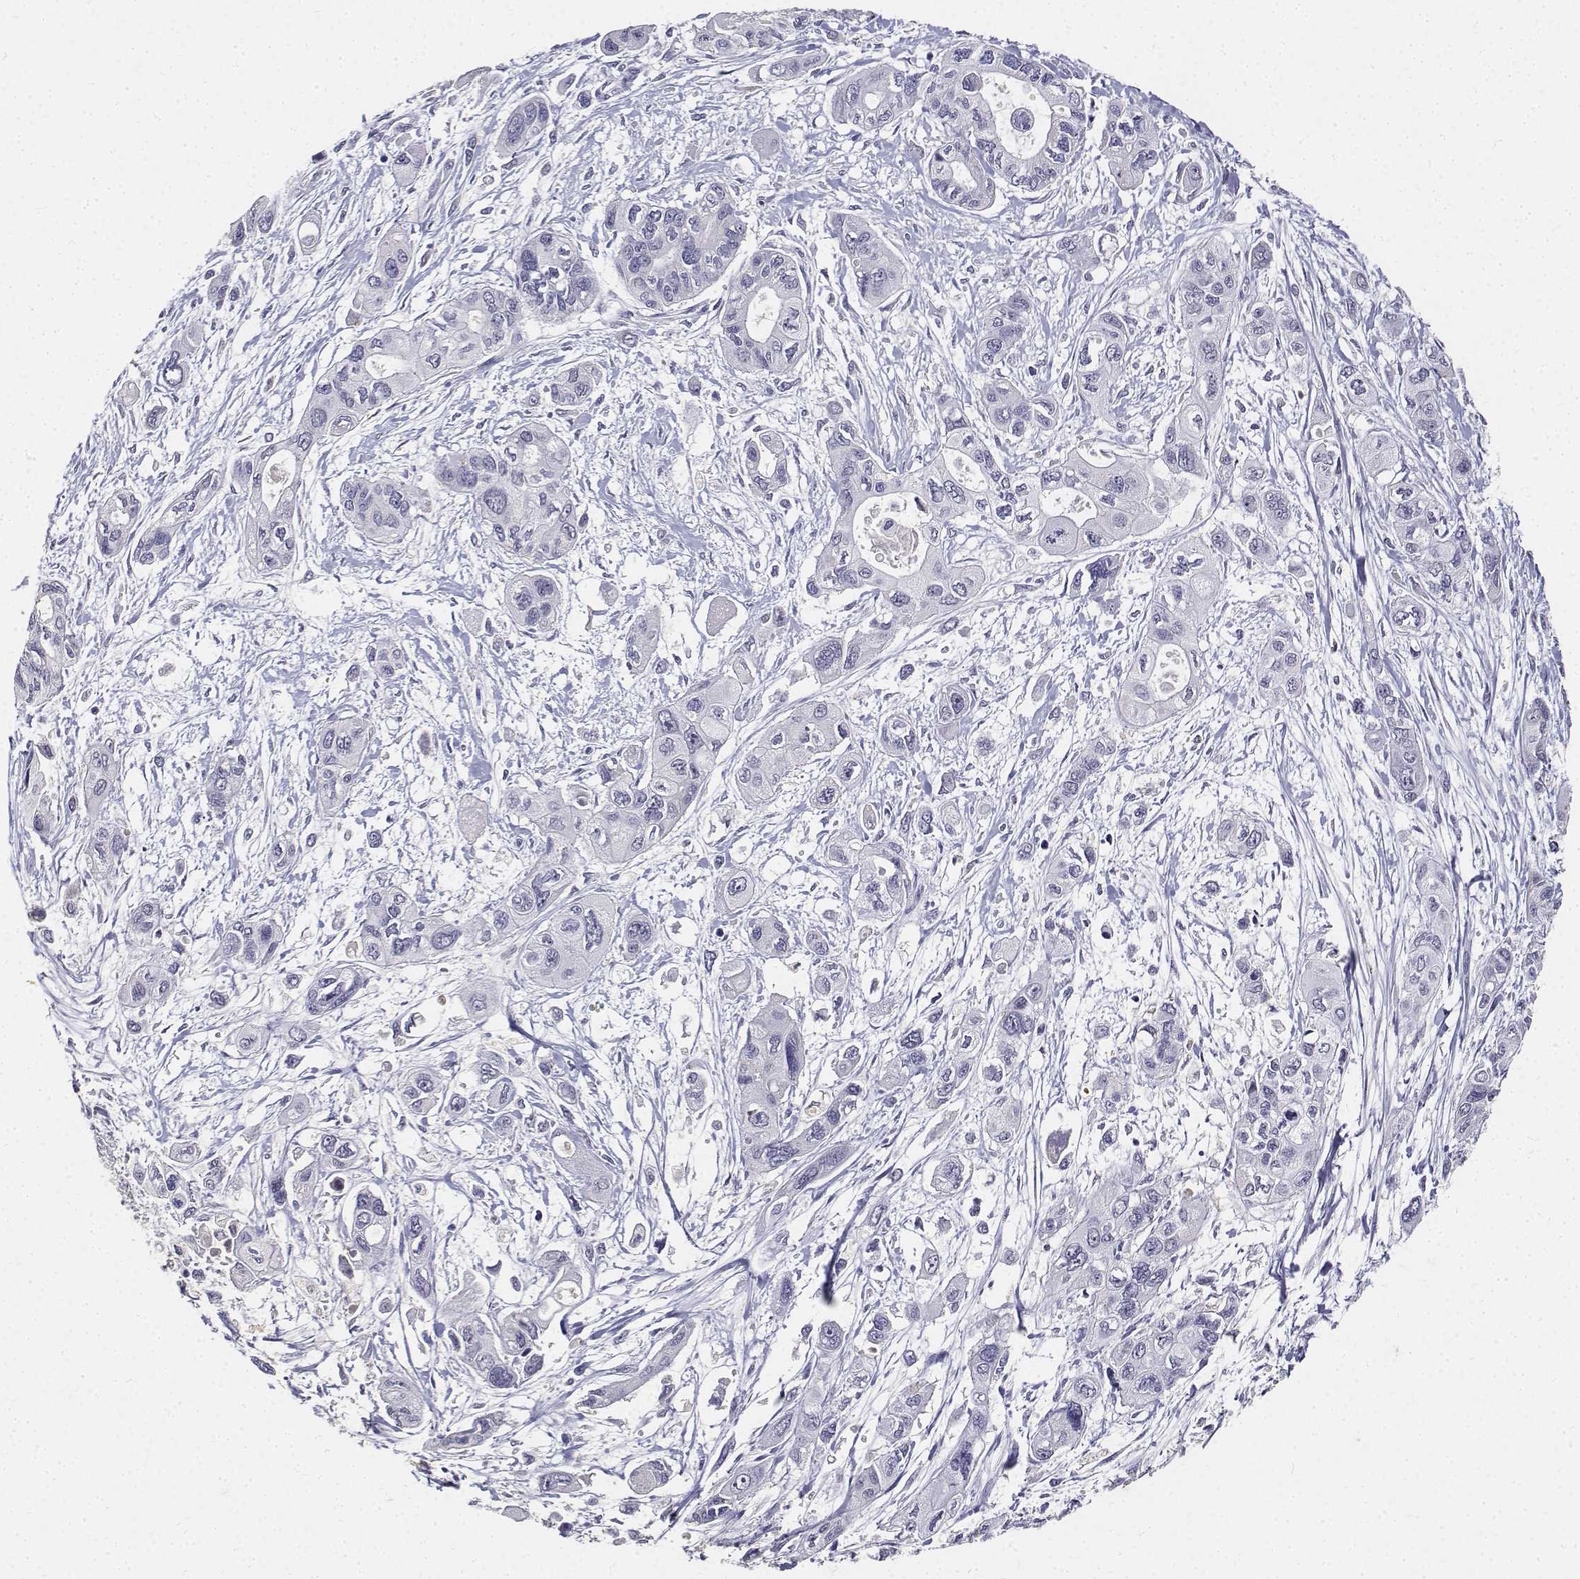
{"staining": {"intensity": "negative", "quantity": "none", "location": "none"}, "tissue": "pancreatic cancer", "cell_type": "Tumor cells", "image_type": "cancer", "snomed": [{"axis": "morphology", "description": "Adenocarcinoma, NOS"}, {"axis": "topography", "description": "Pancreas"}], "caption": "Pancreatic cancer stained for a protein using immunohistochemistry (IHC) reveals no positivity tumor cells.", "gene": "PAEP", "patient": {"sex": "female", "age": 47}}